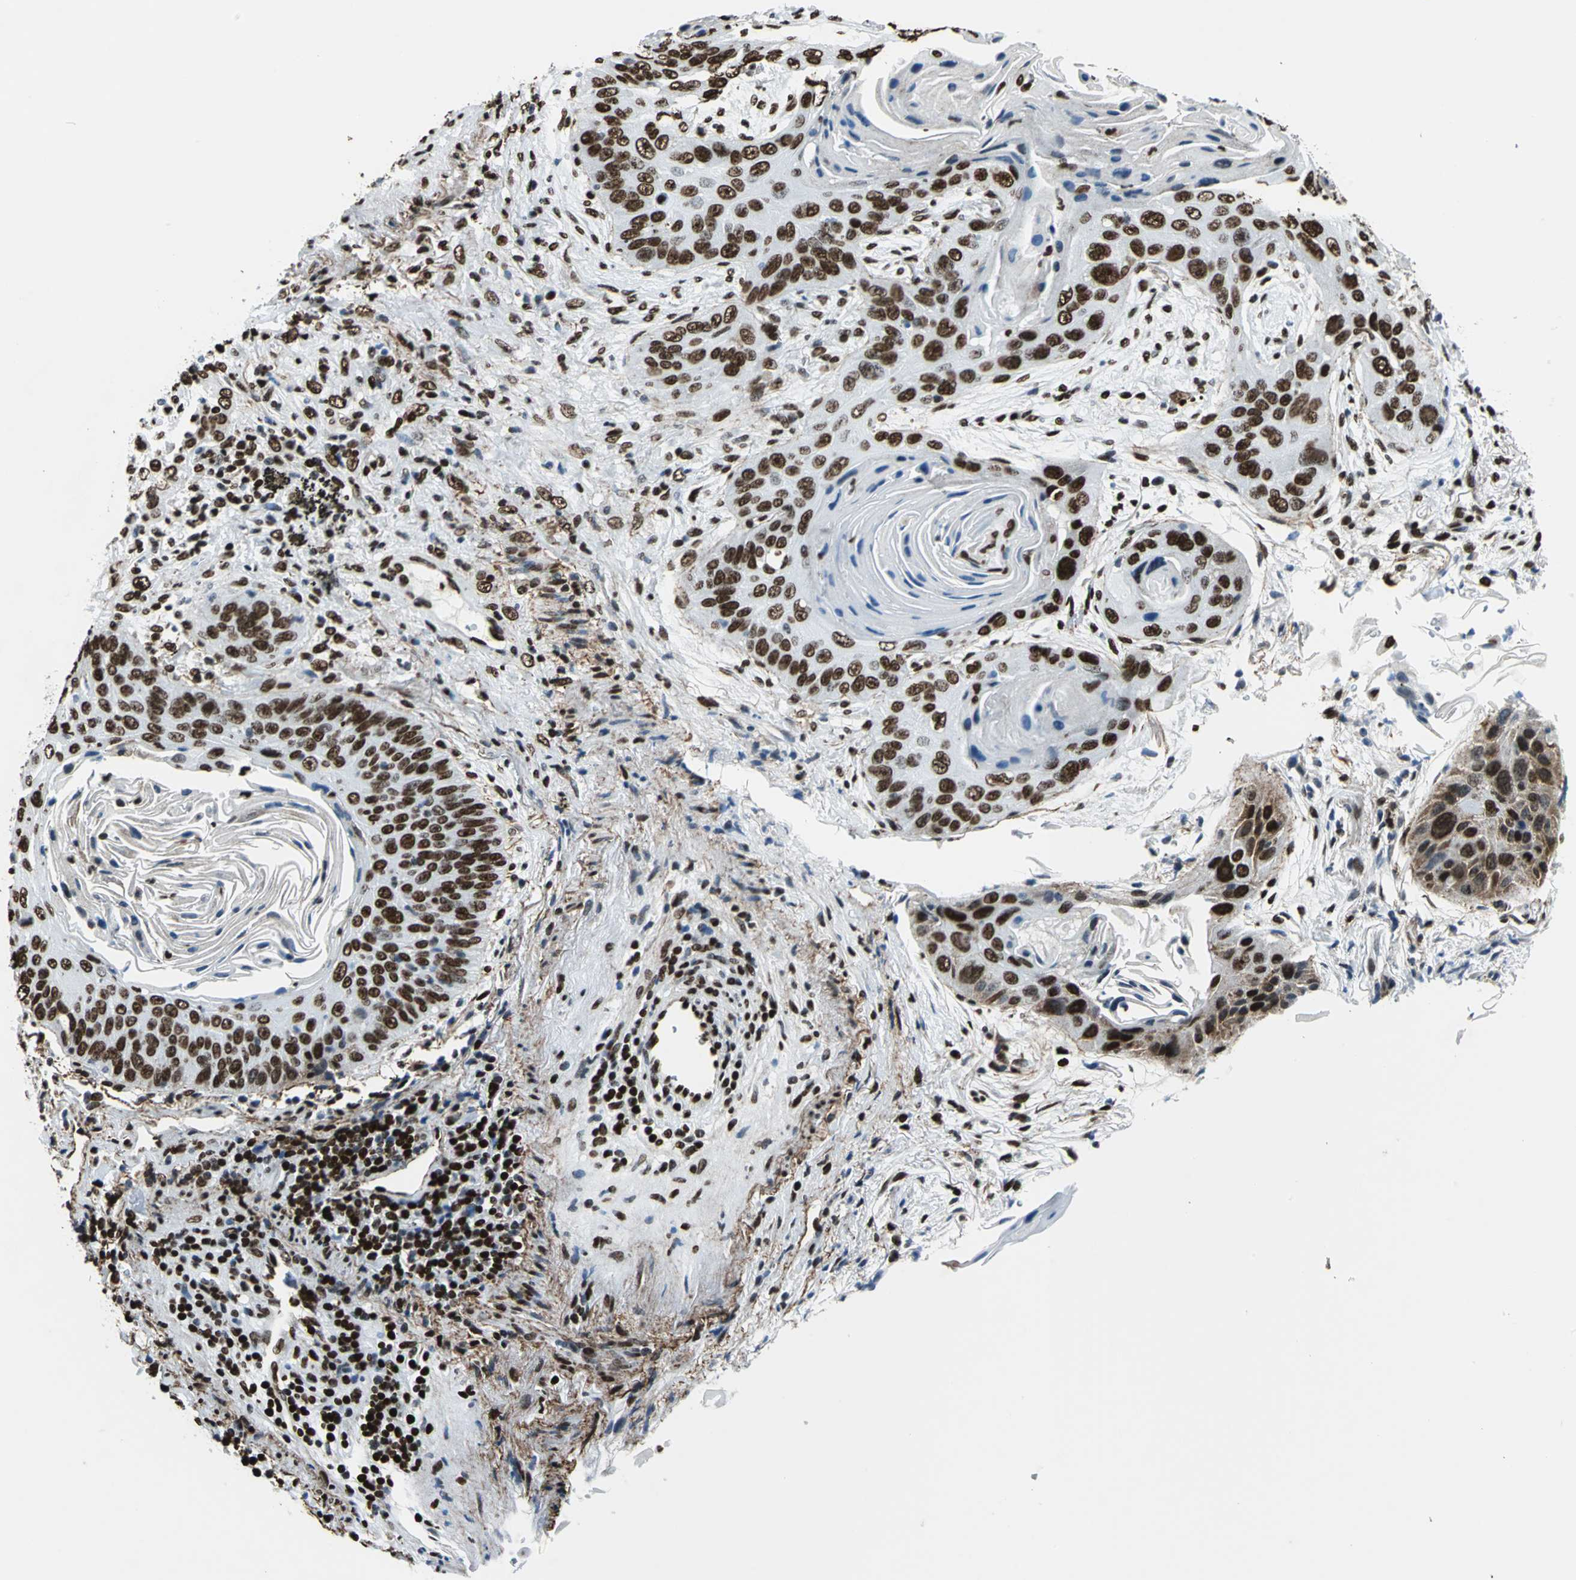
{"staining": {"intensity": "strong", "quantity": ">75%", "location": "nuclear"}, "tissue": "lung cancer", "cell_type": "Tumor cells", "image_type": "cancer", "snomed": [{"axis": "morphology", "description": "Squamous cell carcinoma, NOS"}, {"axis": "topography", "description": "Lung"}], "caption": "High-magnification brightfield microscopy of lung cancer stained with DAB (3,3'-diaminobenzidine) (brown) and counterstained with hematoxylin (blue). tumor cells exhibit strong nuclear positivity is appreciated in approximately>75% of cells.", "gene": "APEX1", "patient": {"sex": "female", "age": 67}}